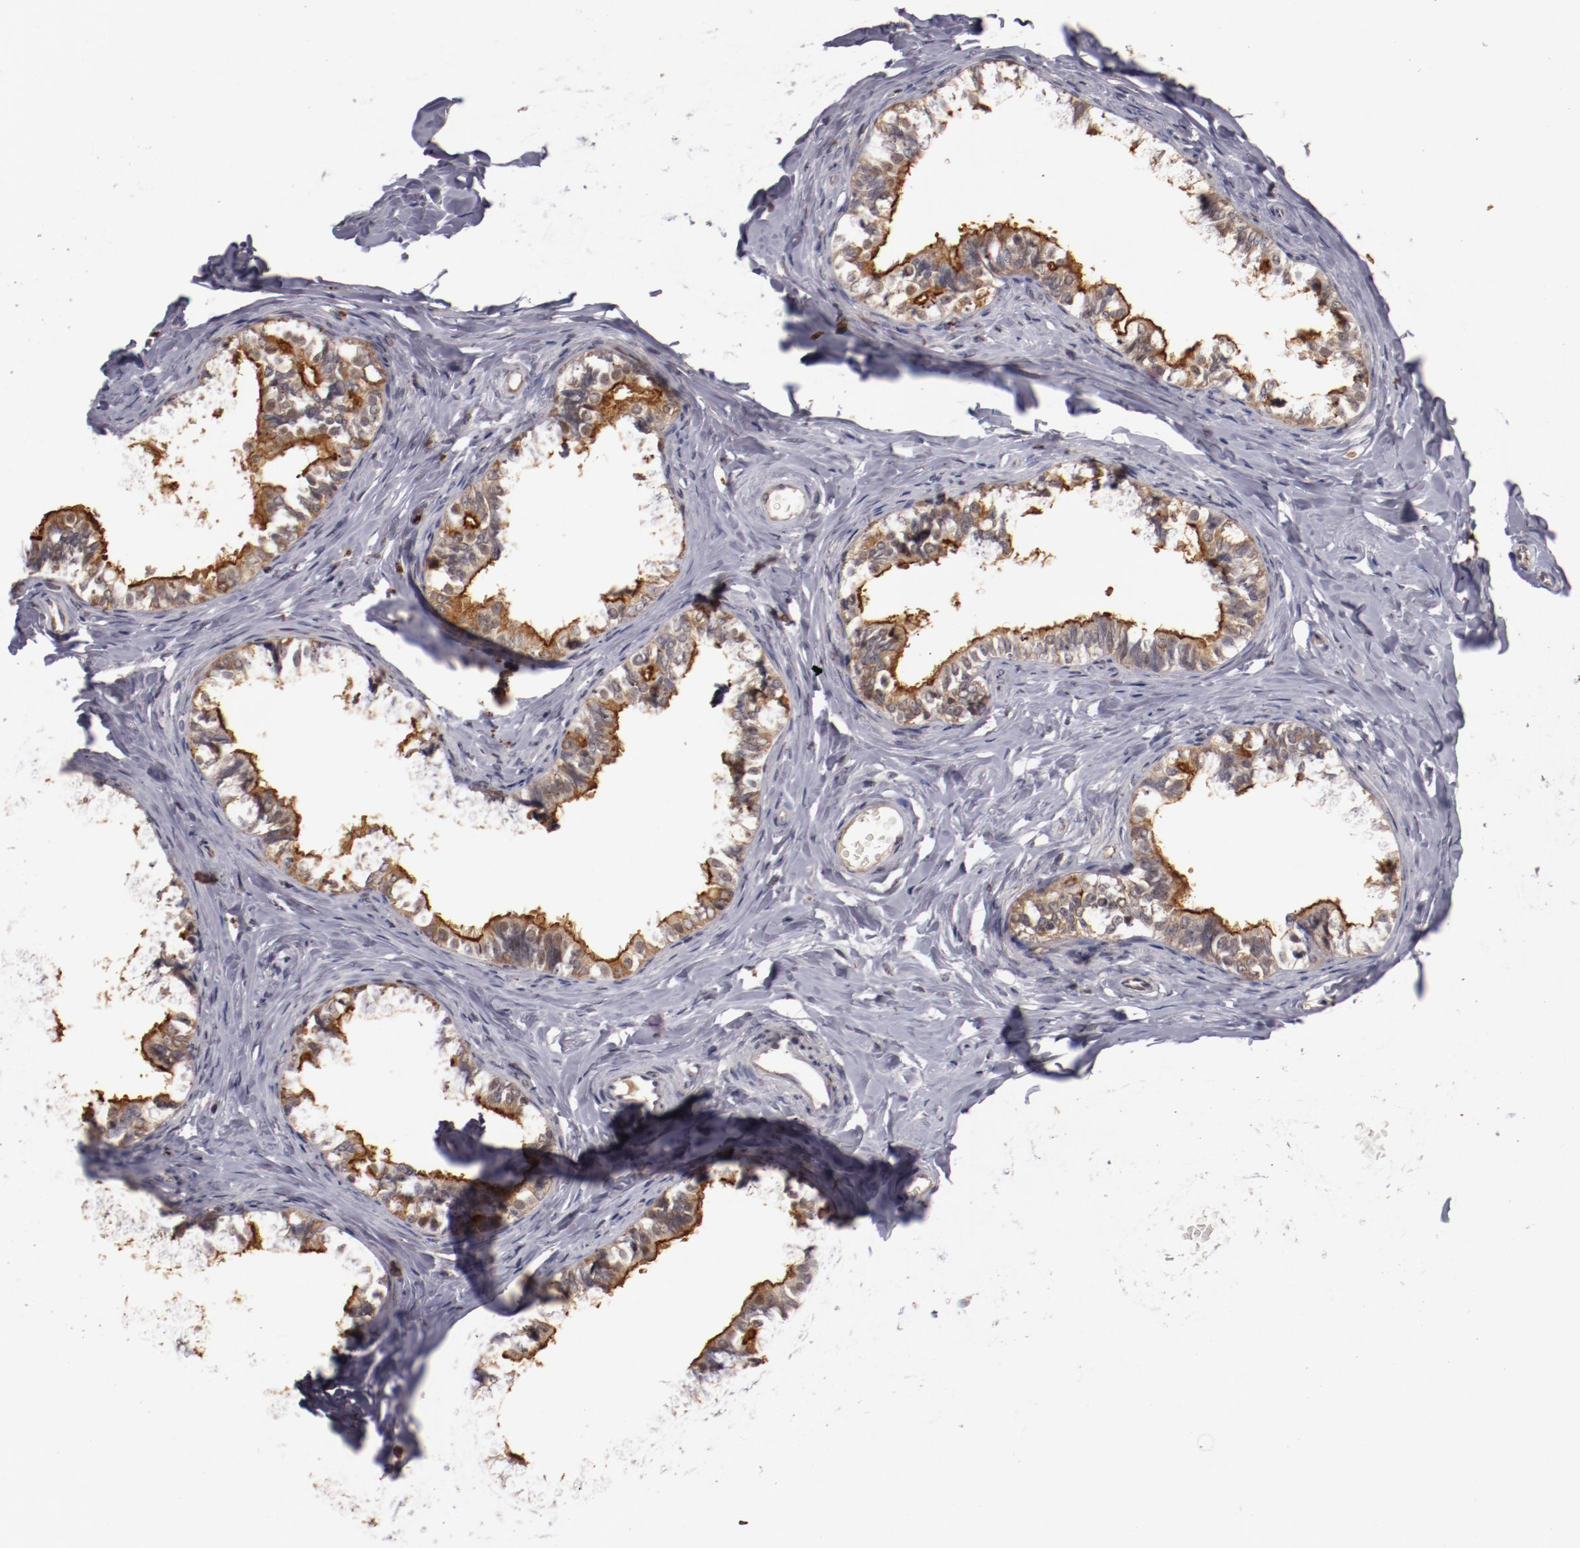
{"staining": {"intensity": "moderate", "quantity": ">75%", "location": "cytoplasmic/membranous"}, "tissue": "epididymis", "cell_type": "Glandular cells", "image_type": "normal", "snomed": [{"axis": "morphology", "description": "Normal tissue, NOS"}, {"axis": "topography", "description": "Soft tissue"}, {"axis": "topography", "description": "Epididymis"}], "caption": "An immunohistochemistry (IHC) image of benign tissue is shown. Protein staining in brown labels moderate cytoplasmic/membranous positivity in epididymis within glandular cells. The staining was performed using DAB (3,3'-diaminobenzidine), with brown indicating positive protein expression. Nuclei are stained blue with hematoxylin.", "gene": "STX3", "patient": {"sex": "male", "age": 26}}